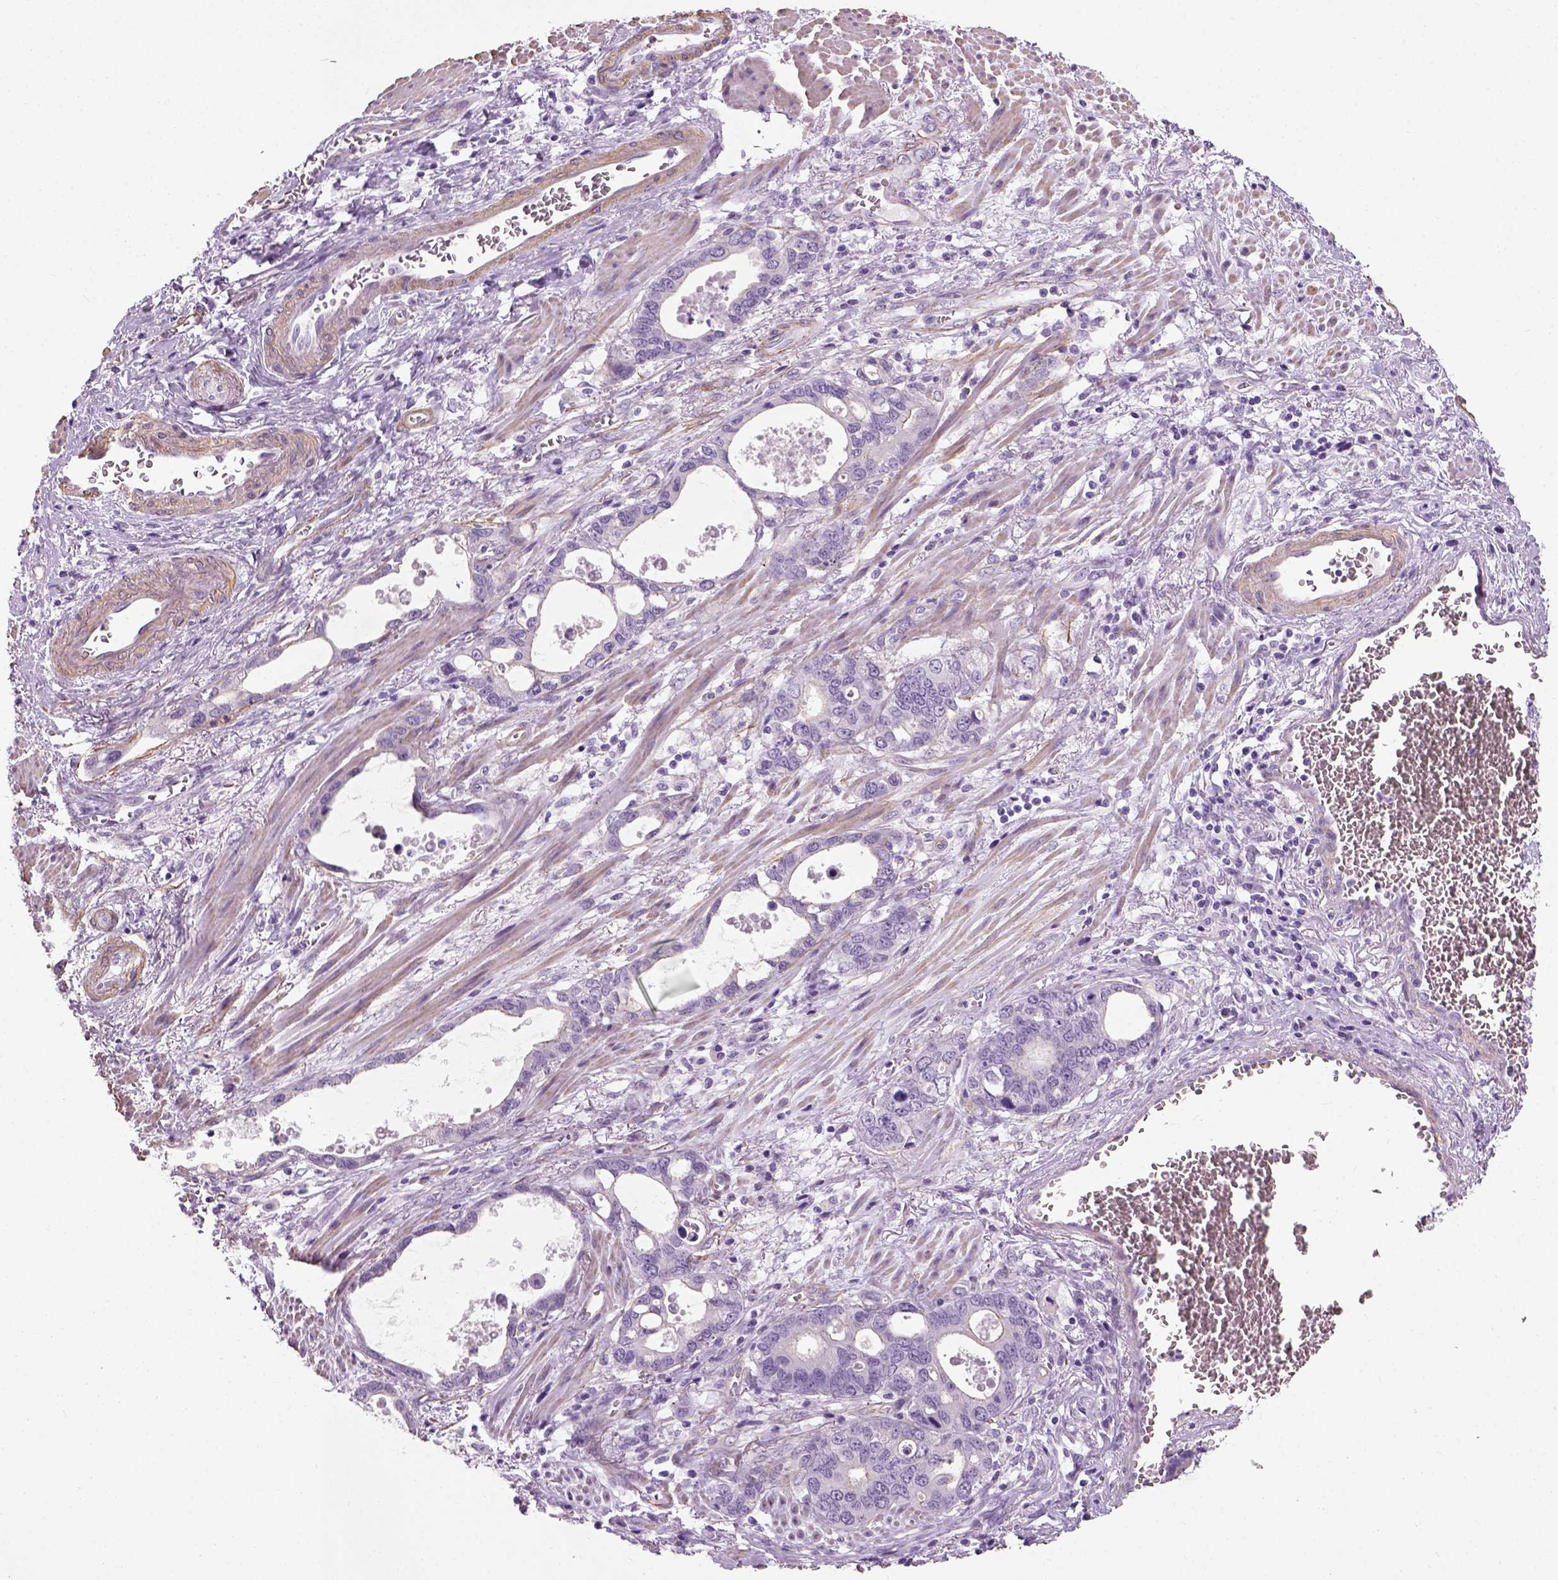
{"staining": {"intensity": "negative", "quantity": "none", "location": "none"}, "tissue": "stomach cancer", "cell_type": "Tumor cells", "image_type": "cancer", "snomed": [{"axis": "morphology", "description": "Normal tissue, NOS"}, {"axis": "morphology", "description": "Adenocarcinoma, NOS"}, {"axis": "topography", "description": "Esophagus"}, {"axis": "topography", "description": "Stomach, upper"}], "caption": "Immunohistochemistry histopathology image of stomach adenocarcinoma stained for a protein (brown), which shows no expression in tumor cells.", "gene": "FAM161A", "patient": {"sex": "male", "age": 74}}